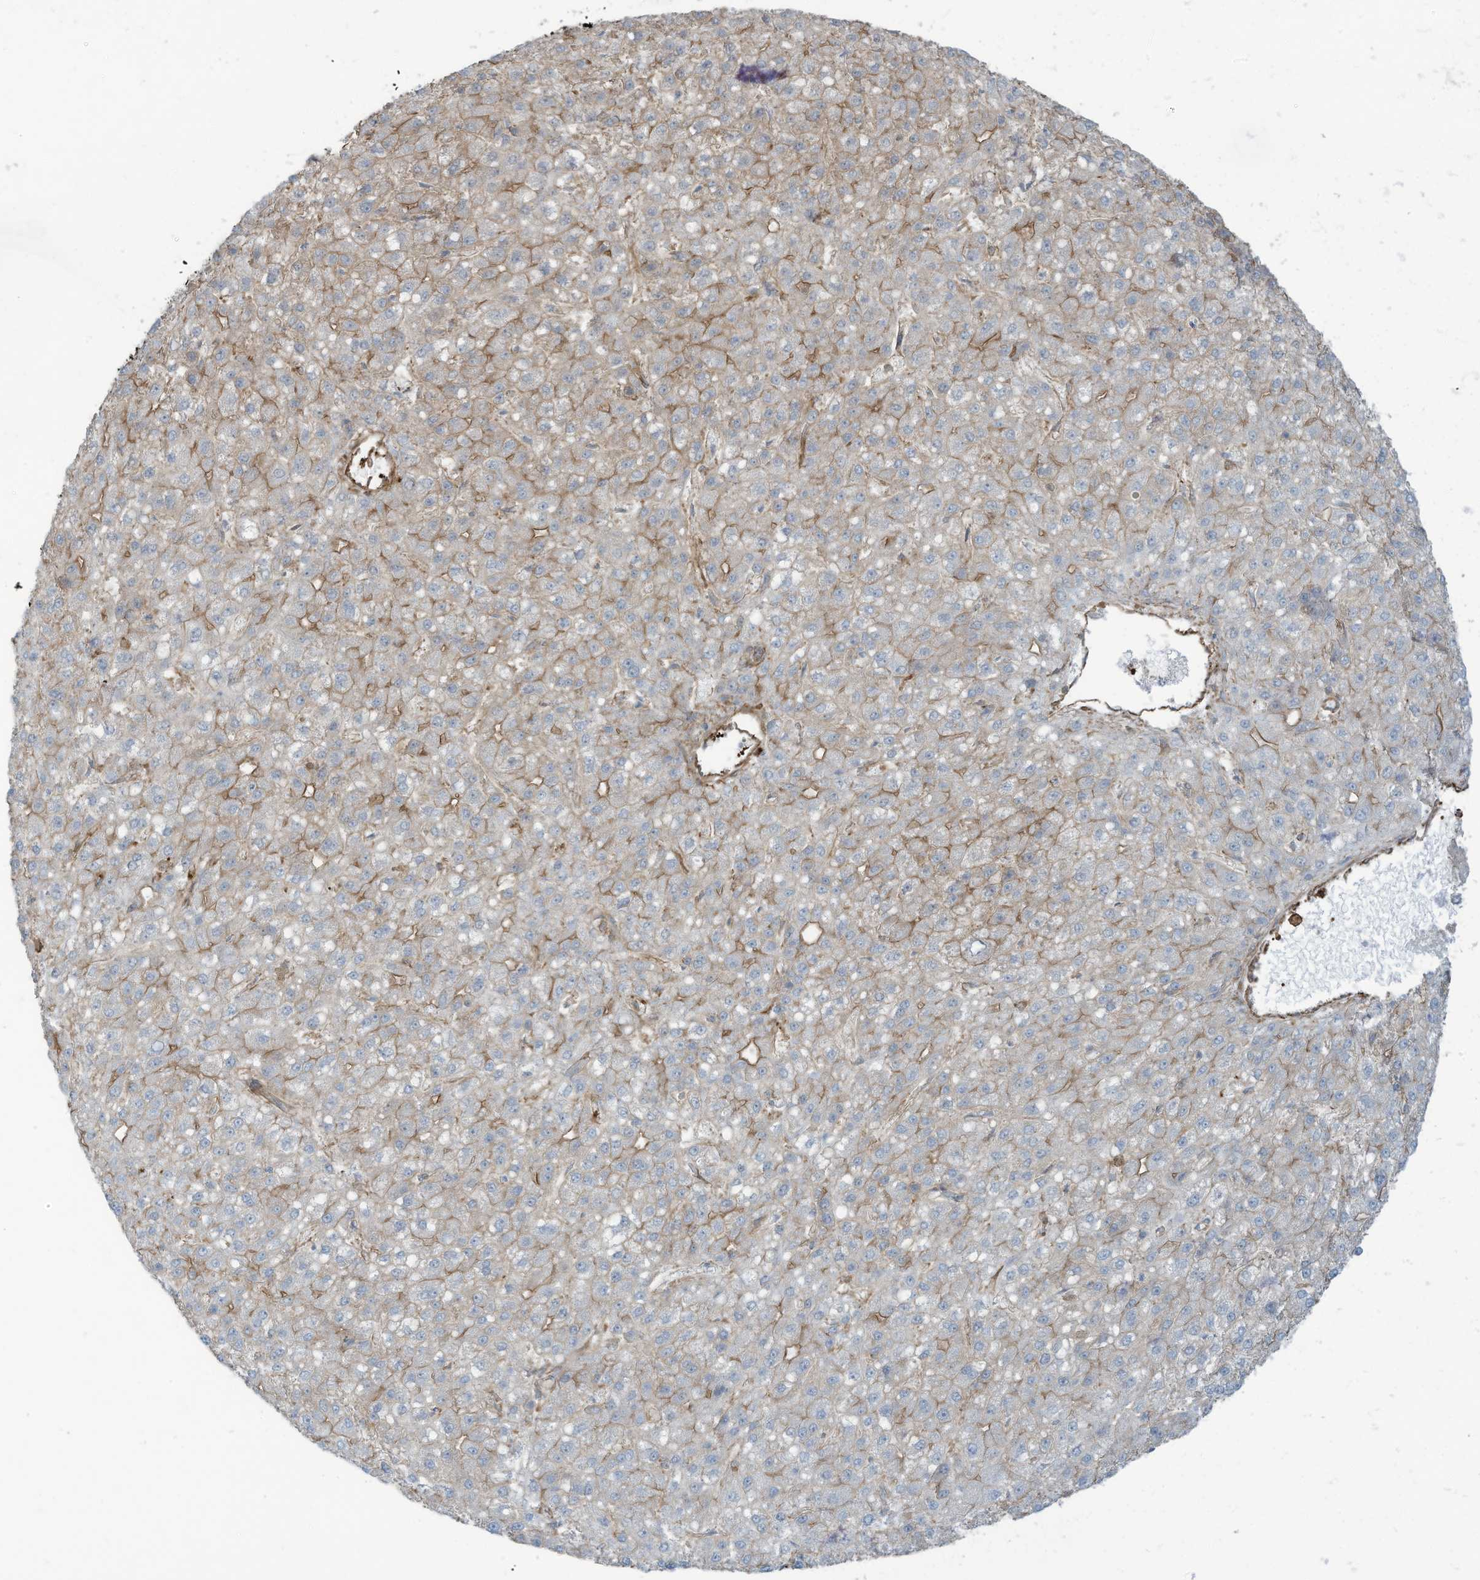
{"staining": {"intensity": "moderate", "quantity": "<25%", "location": "cytoplasmic/membranous"}, "tissue": "liver cancer", "cell_type": "Tumor cells", "image_type": "cancer", "snomed": [{"axis": "morphology", "description": "Carcinoma, Hepatocellular, NOS"}, {"axis": "topography", "description": "Liver"}], "caption": "Protein expression analysis of human liver cancer (hepatocellular carcinoma) reveals moderate cytoplasmic/membranous staining in about <25% of tumor cells. (DAB IHC with brightfield microscopy, high magnification).", "gene": "SLC9A2", "patient": {"sex": "male", "age": 67}}